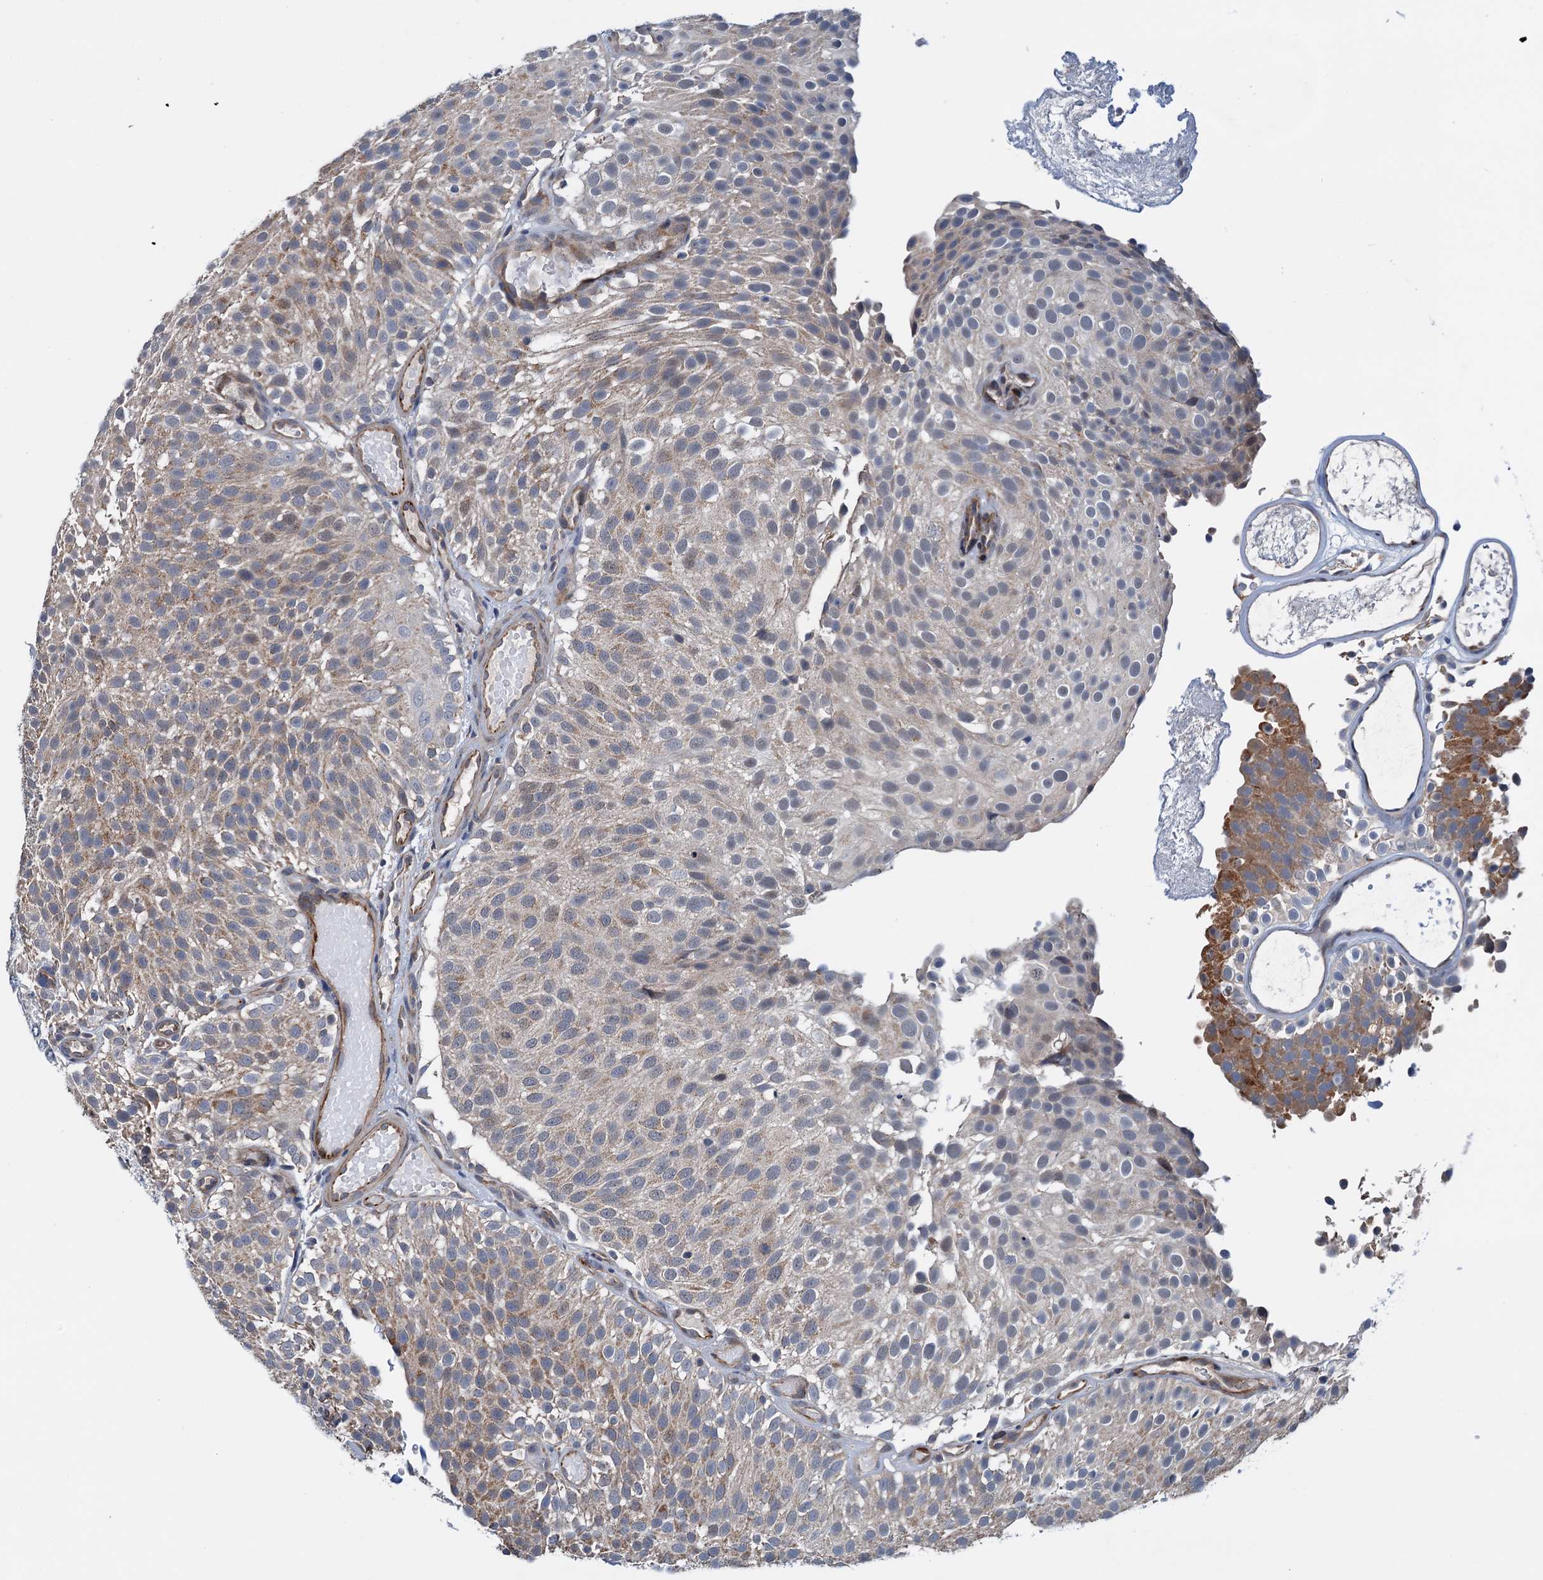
{"staining": {"intensity": "weak", "quantity": ">75%", "location": "cytoplasmic/membranous"}, "tissue": "urothelial cancer", "cell_type": "Tumor cells", "image_type": "cancer", "snomed": [{"axis": "morphology", "description": "Urothelial carcinoma, Low grade"}, {"axis": "topography", "description": "Urinary bladder"}], "caption": "Immunohistochemical staining of human urothelial cancer shows low levels of weak cytoplasmic/membranous protein expression in approximately >75% of tumor cells. (DAB (3,3'-diaminobenzidine) = brown stain, brightfield microscopy at high magnification).", "gene": "ELAC1", "patient": {"sex": "male", "age": 78}}